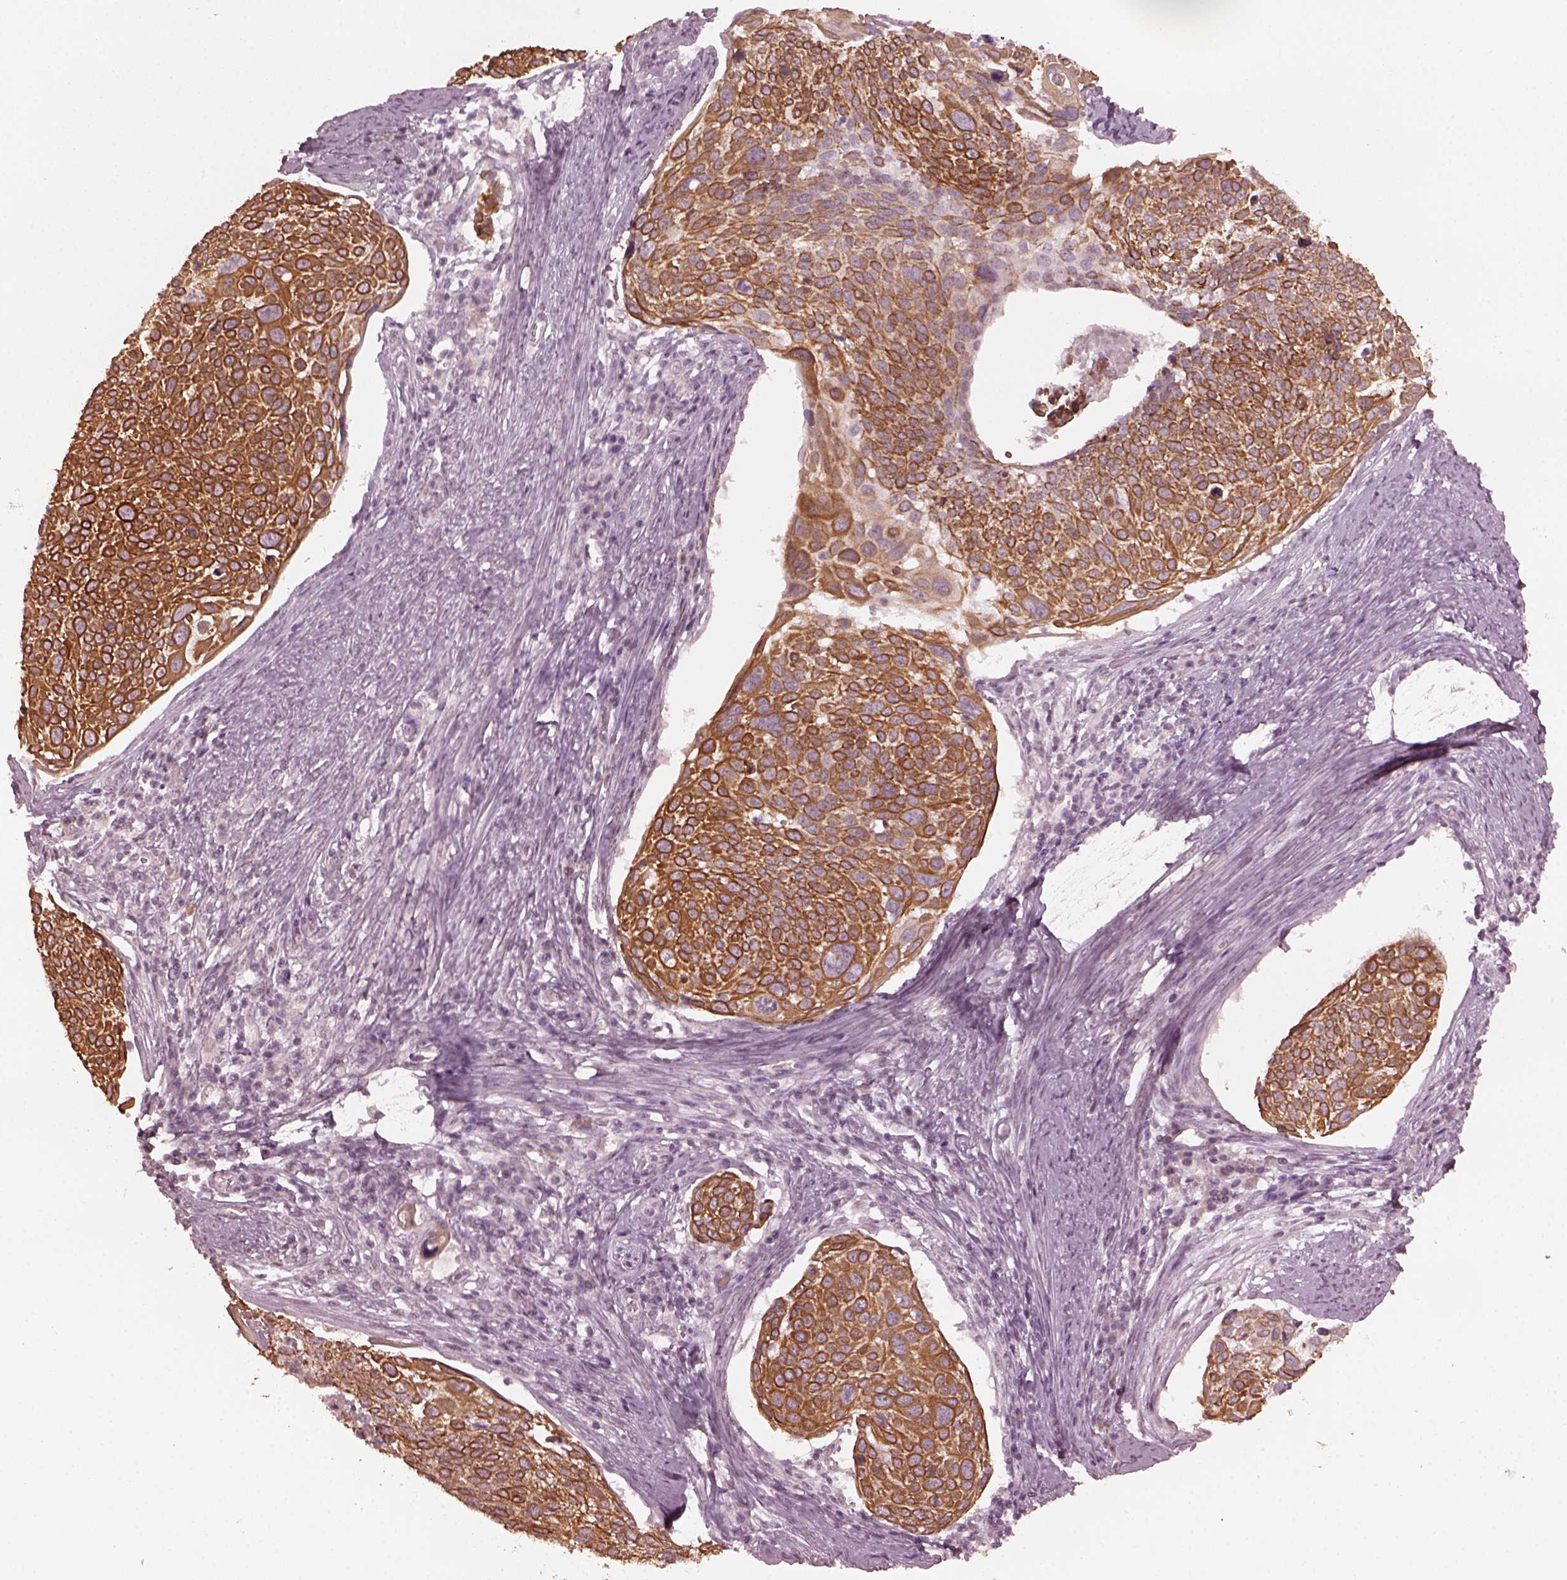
{"staining": {"intensity": "strong", "quantity": ">75%", "location": "cytoplasmic/membranous"}, "tissue": "cervical cancer", "cell_type": "Tumor cells", "image_type": "cancer", "snomed": [{"axis": "morphology", "description": "Squamous cell carcinoma, NOS"}, {"axis": "topography", "description": "Cervix"}], "caption": "This photomicrograph shows IHC staining of cervical squamous cell carcinoma, with high strong cytoplasmic/membranous expression in about >75% of tumor cells.", "gene": "KRT79", "patient": {"sex": "female", "age": 39}}